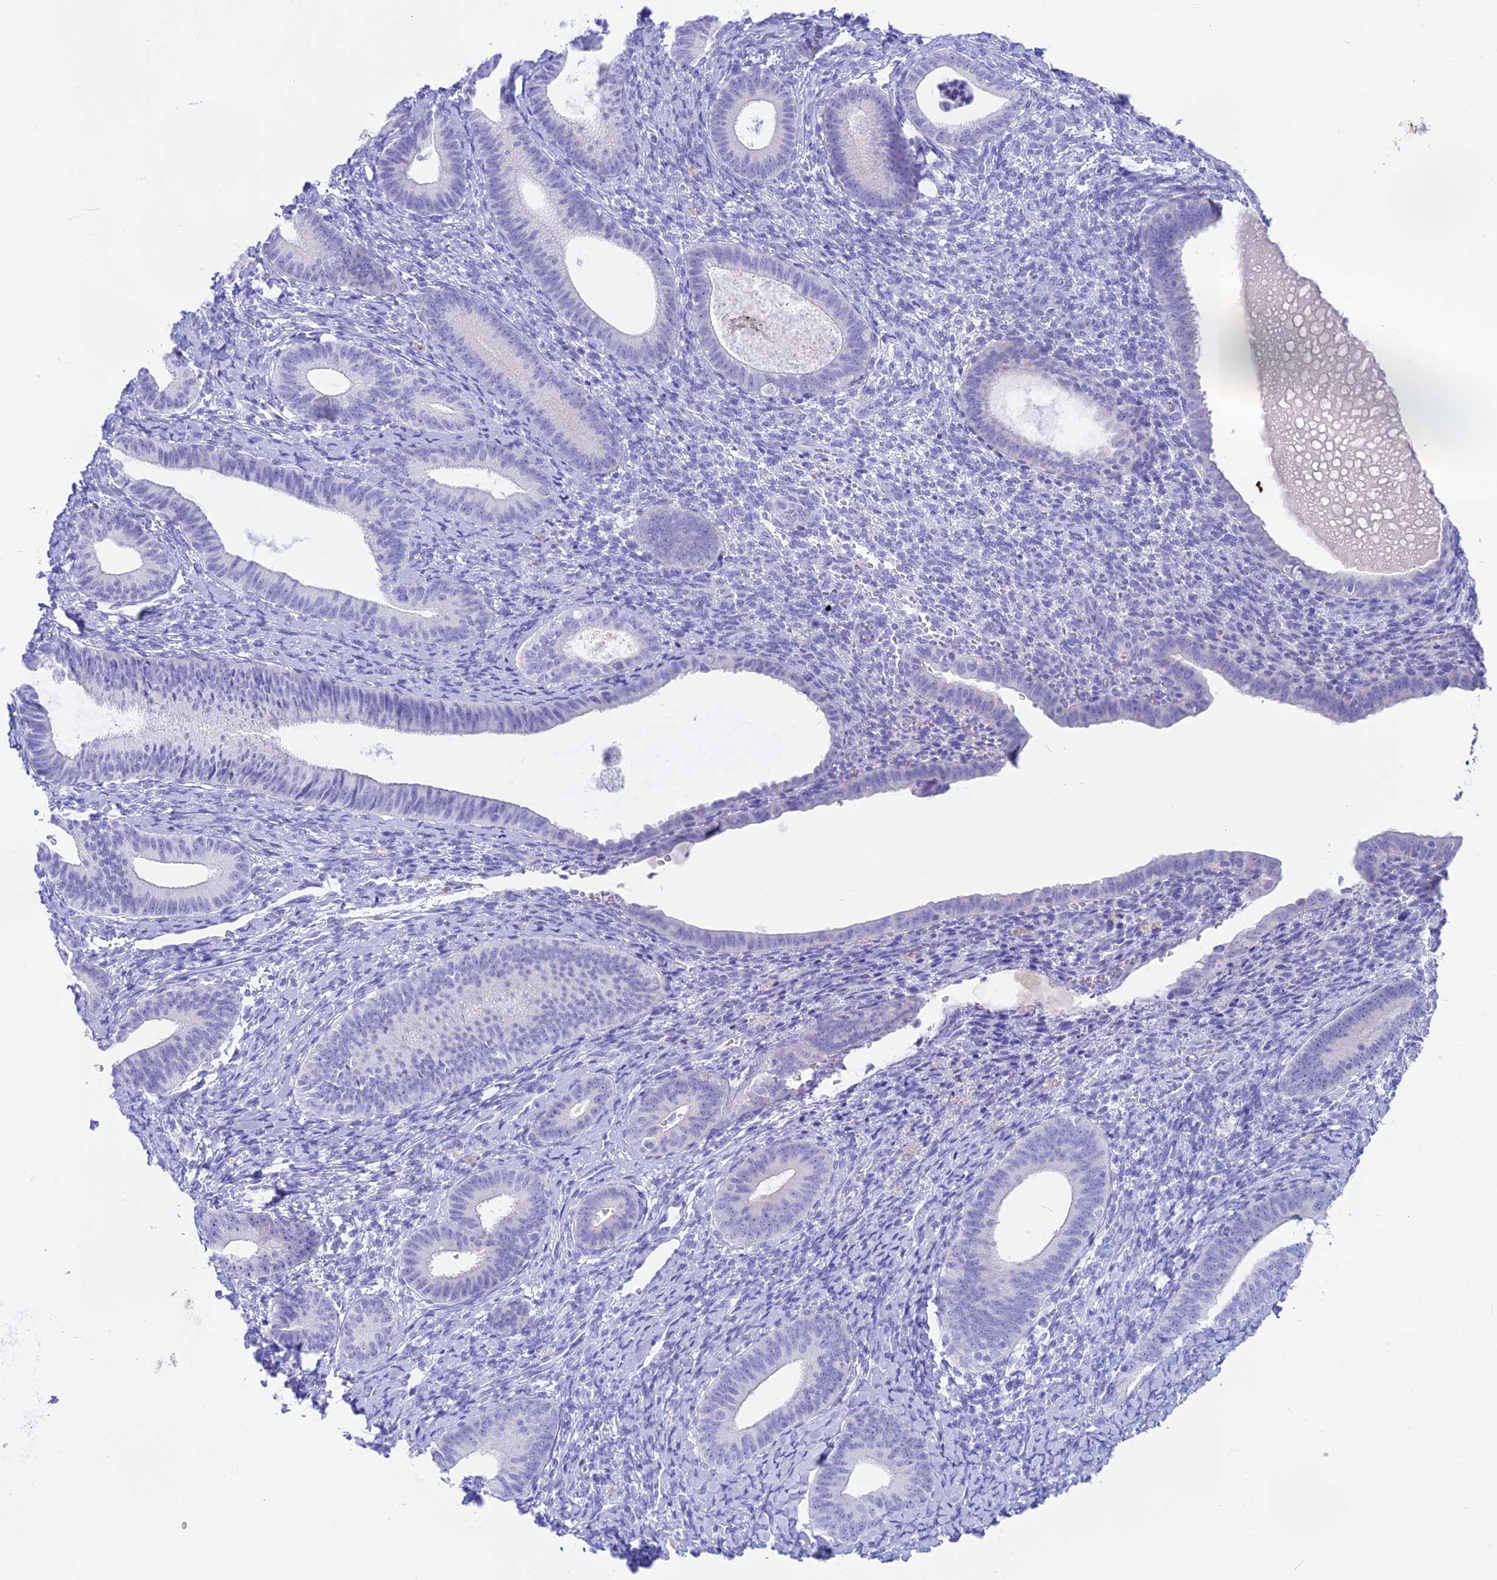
{"staining": {"intensity": "negative", "quantity": "none", "location": "none"}, "tissue": "endometrium", "cell_type": "Cells in endometrial stroma", "image_type": "normal", "snomed": [{"axis": "morphology", "description": "Normal tissue, NOS"}, {"axis": "topography", "description": "Endometrium"}], "caption": "This is a micrograph of IHC staining of benign endometrium, which shows no staining in cells in endometrial stroma.", "gene": "ISCA1", "patient": {"sex": "female", "age": 65}}